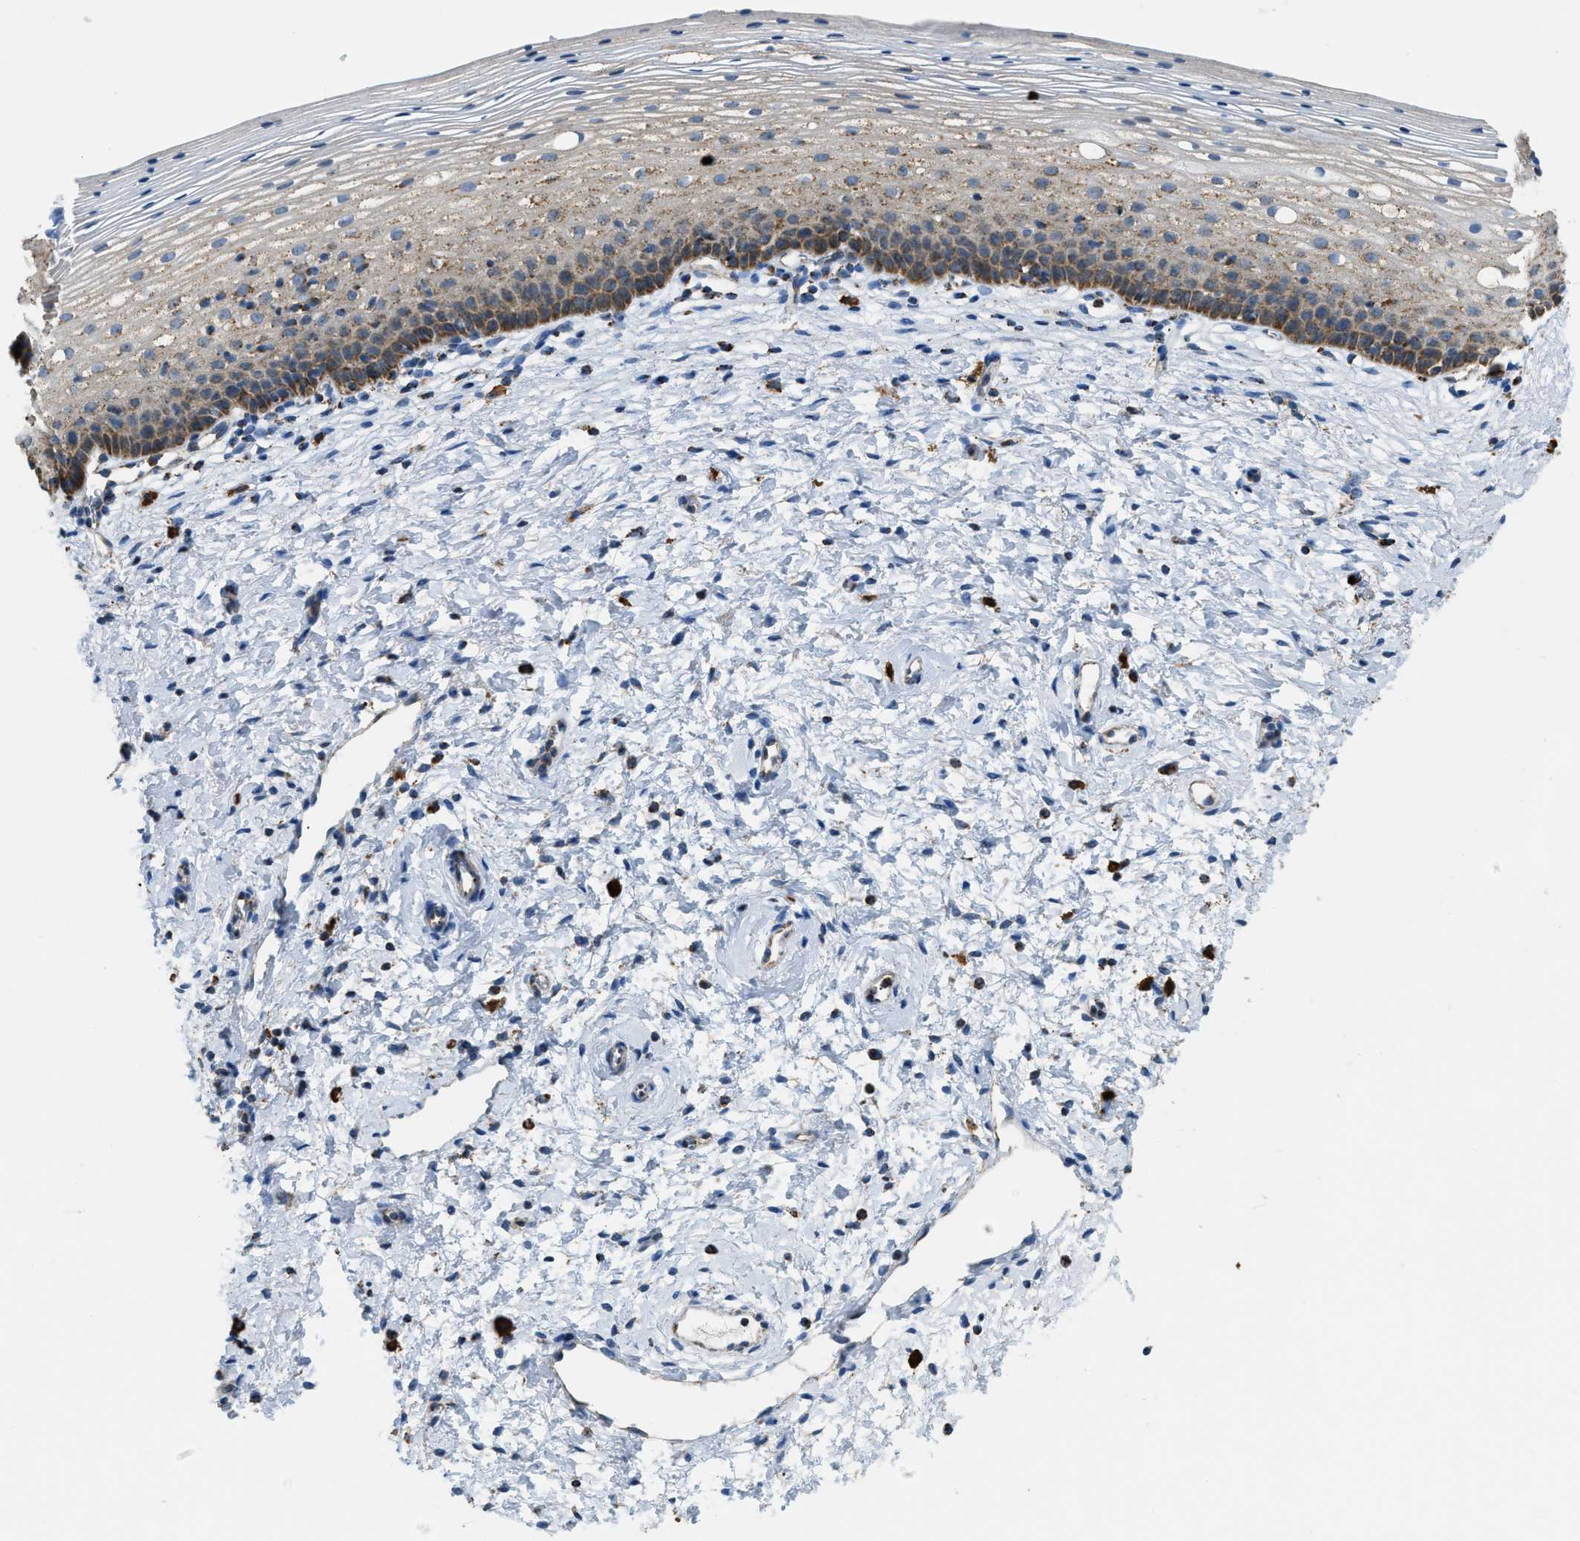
{"staining": {"intensity": "moderate", "quantity": "25%-75%", "location": "cytoplasmic/membranous"}, "tissue": "cervix", "cell_type": "Glandular cells", "image_type": "normal", "snomed": [{"axis": "morphology", "description": "Normal tissue, NOS"}, {"axis": "topography", "description": "Cervix"}], "caption": "Protein staining demonstrates moderate cytoplasmic/membranous staining in about 25%-75% of glandular cells in unremarkable cervix. The staining was performed using DAB (3,3'-diaminobenzidine) to visualize the protein expression in brown, while the nuclei were stained in blue with hematoxylin (Magnification: 20x).", "gene": "ETFB", "patient": {"sex": "female", "age": 72}}